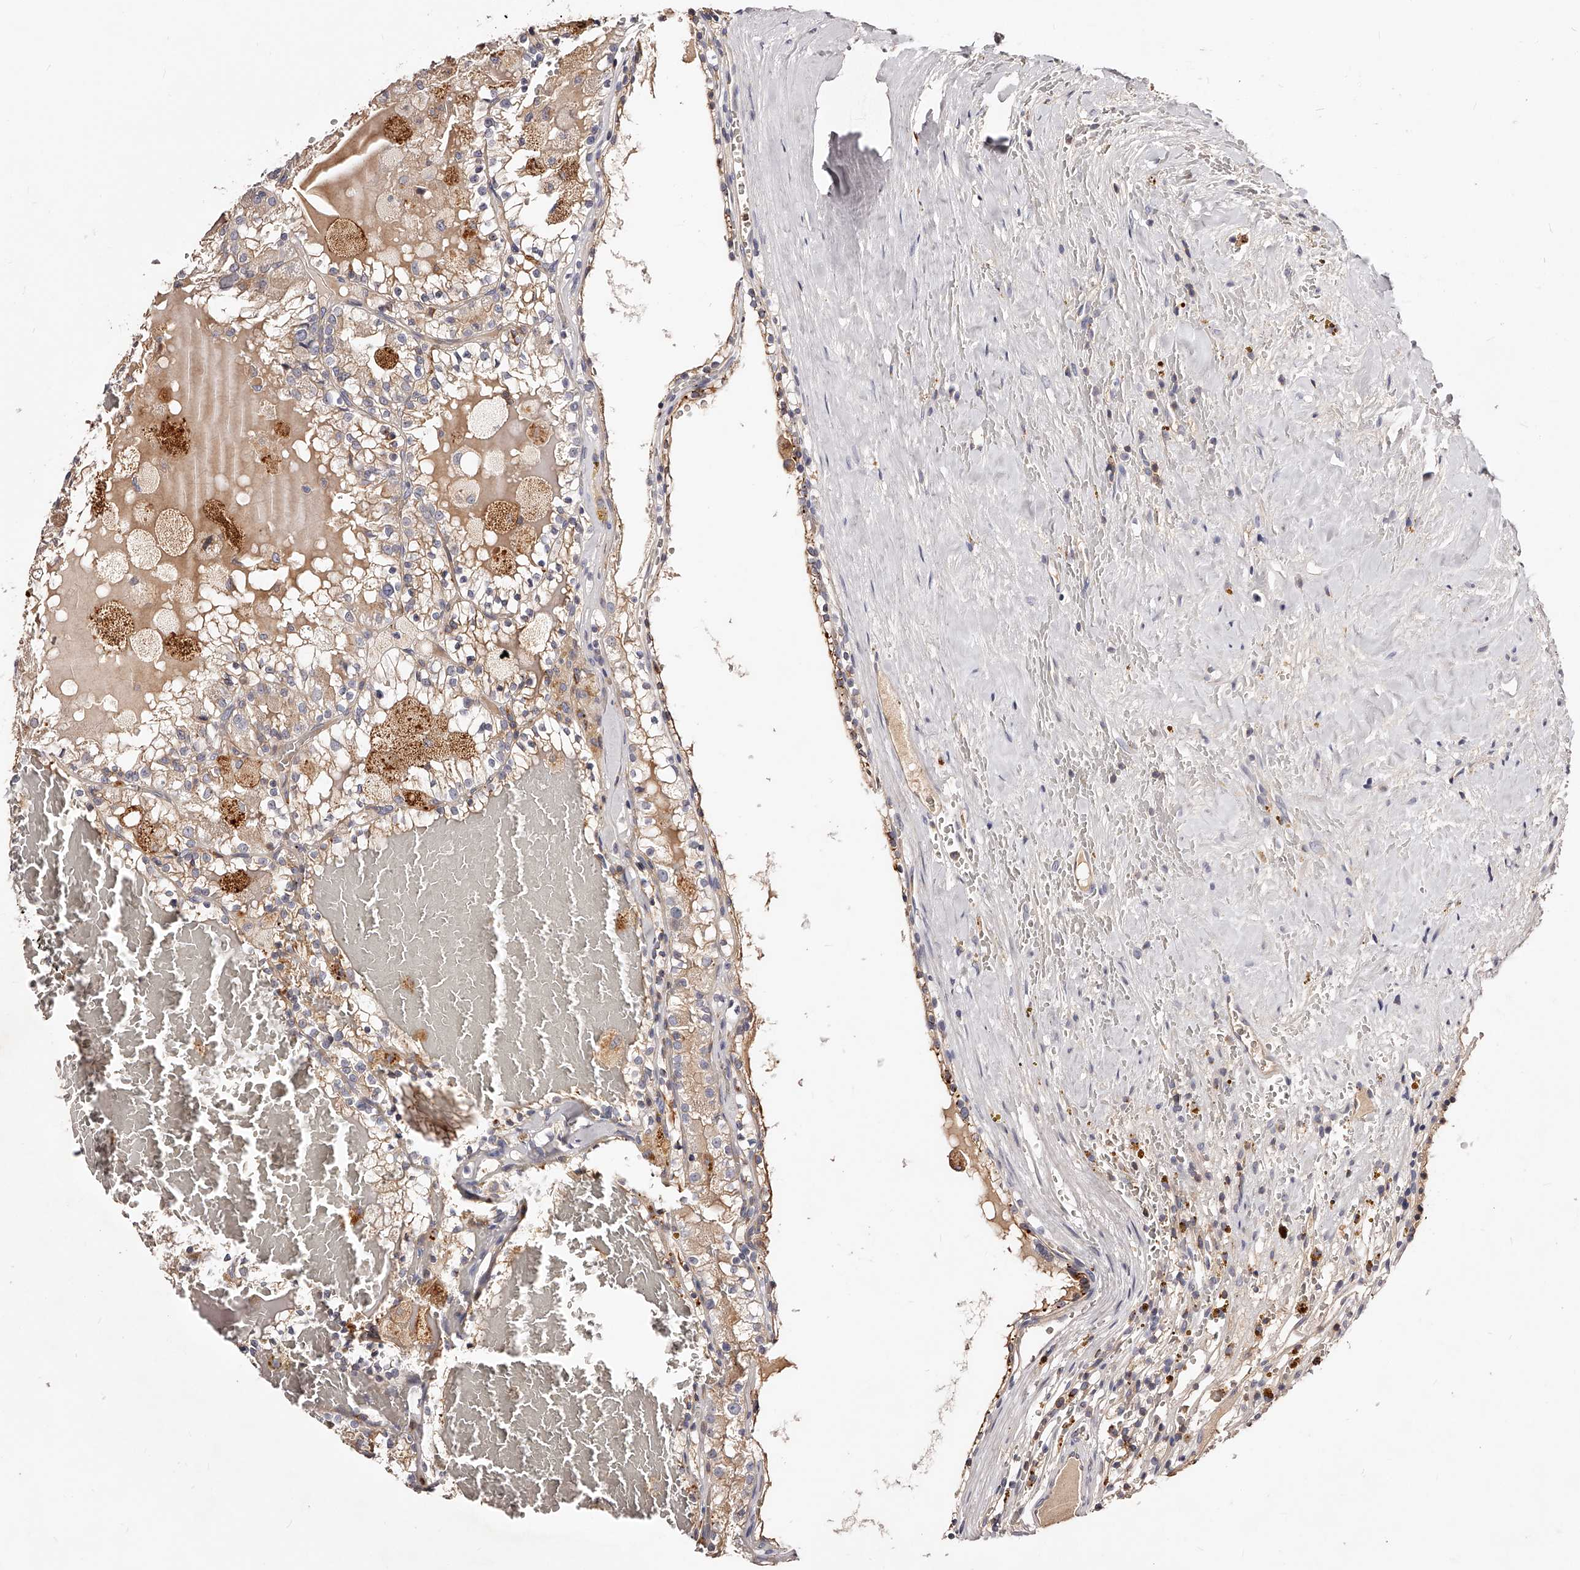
{"staining": {"intensity": "weak", "quantity": "25%-75%", "location": "cytoplasmic/membranous"}, "tissue": "renal cancer", "cell_type": "Tumor cells", "image_type": "cancer", "snomed": [{"axis": "morphology", "description": "Adenocarcinoma, NOS"}, {"axis": "topography", "description": "Kidney"}], "caption": "Protein expression analysis of adenocarcinoma (renal) shows weak cytoplasmic/membranous staining in about 25%-75% of tumor cells. Nuclei are stained in blue.", "gene": "PHACTR1", "patient": {"sex": "female", "age": 56}}